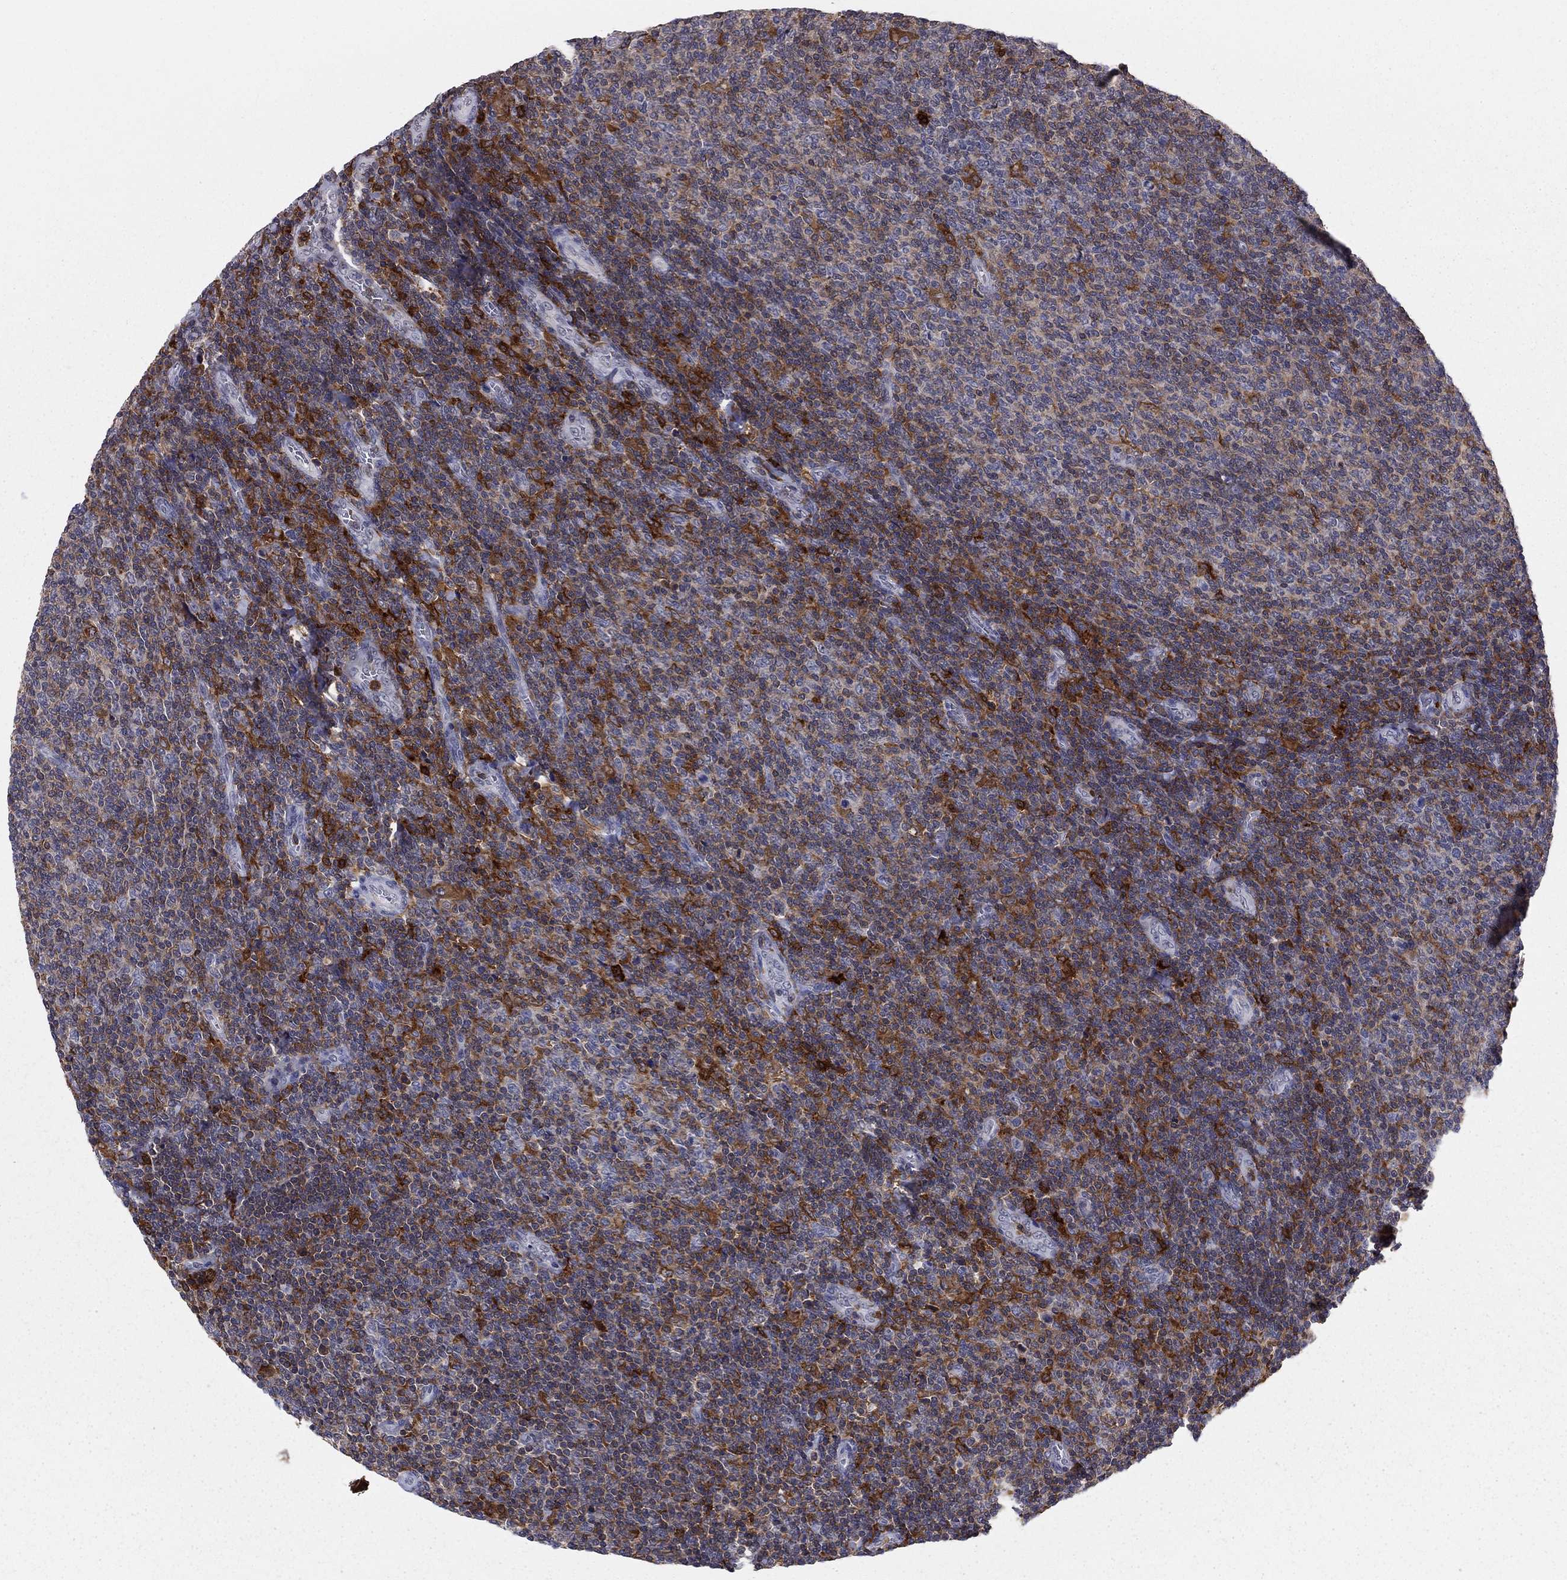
{"staining": {"intensity": "strong", "quantity": "<25%", "location": "cytoplasmic/membranous"}, "tissue": "lymphoma", "cell_type": "Tumor cells", "image_type": "cancer", "snomed": [{"axis": "morphology", "description": "Malignant lymphoma, non-Hodgkin's type, Low grade"}, {"axis": "topography", "description": "Lymph node"}], "caption": "Human low-grade malignant lymphoma, non-Hodgkin's type stained with a protein marker demonstrates strong staining in tumor cells.", "gene": "PLCB2", "patient": {"sex": "male", "age": 52}}